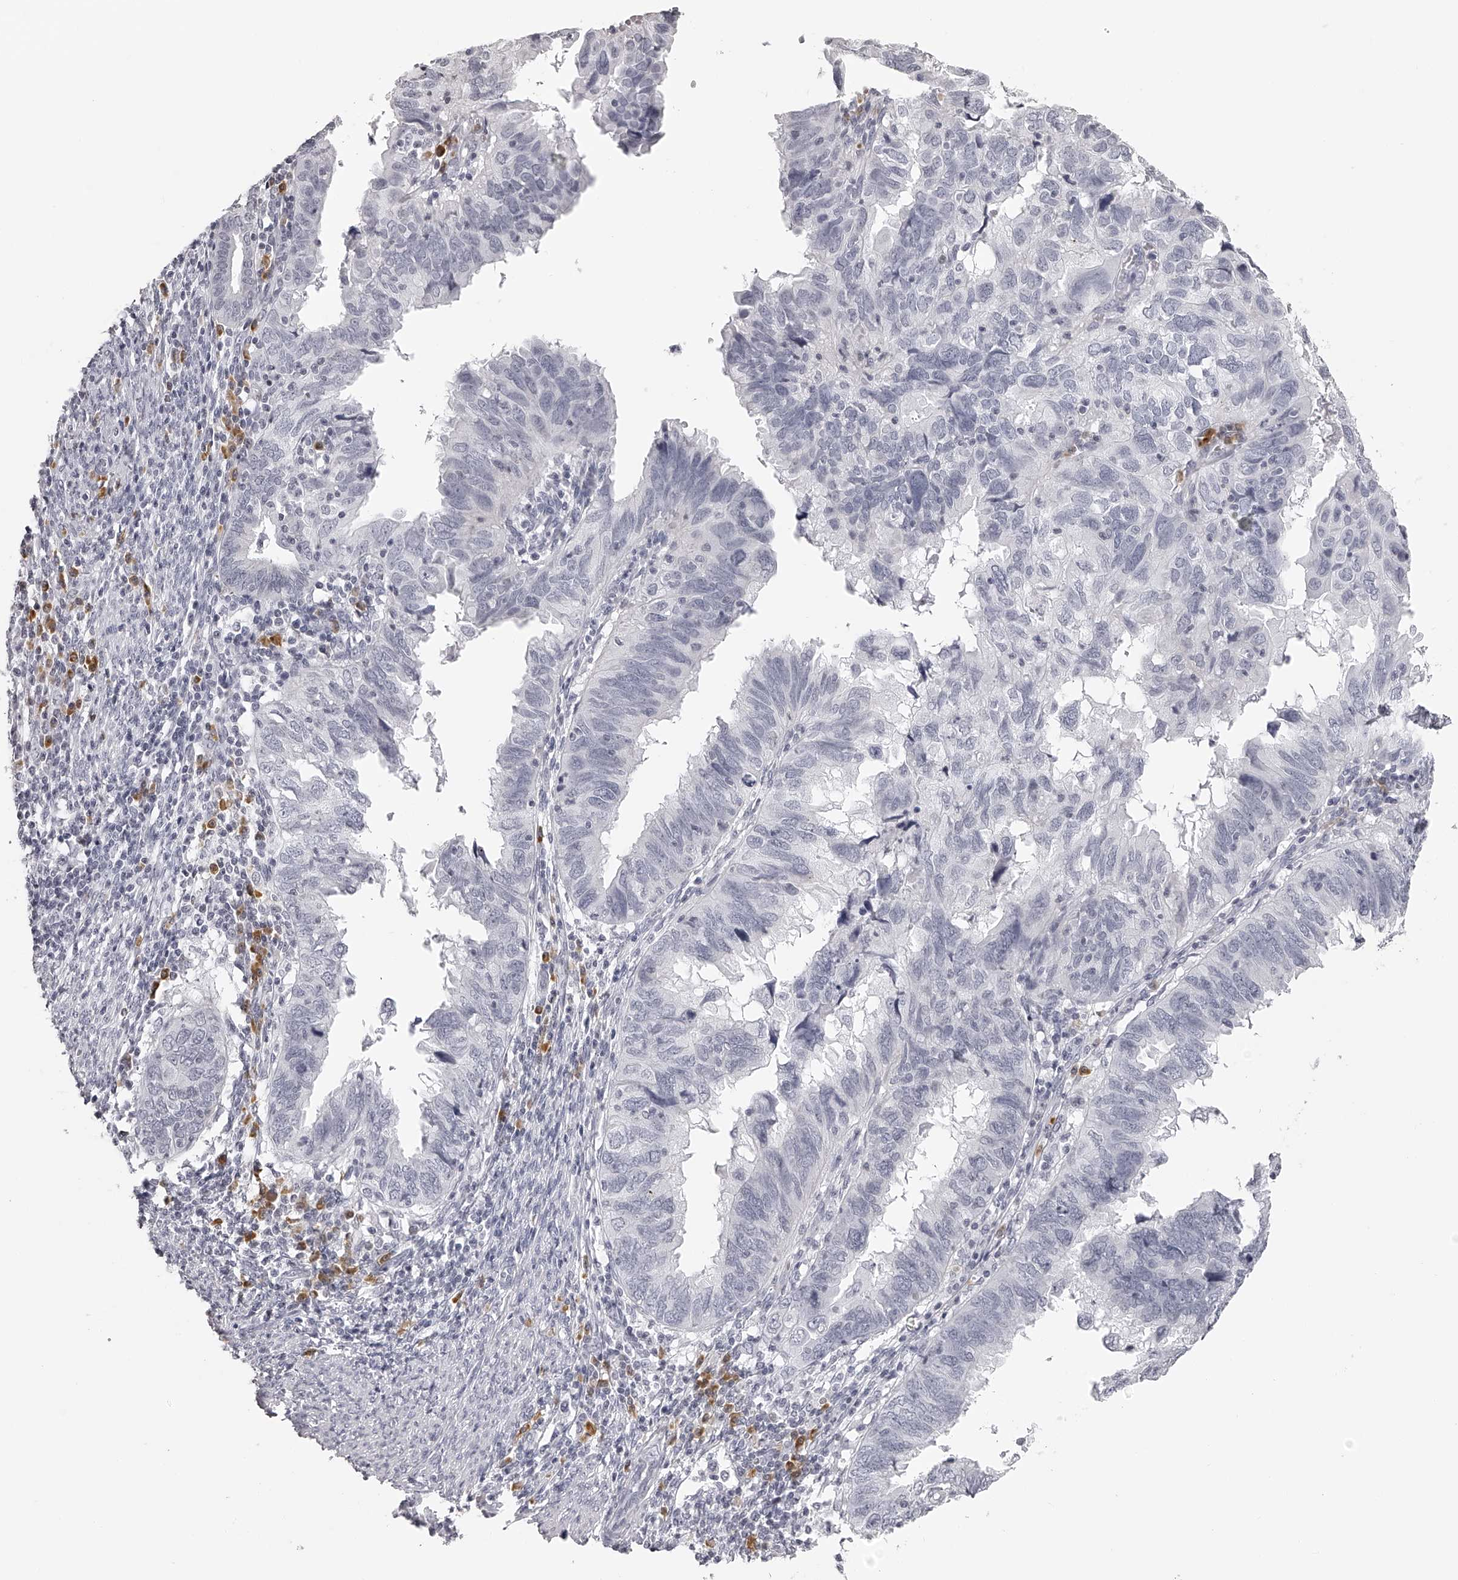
{"staining": {"intensity": "negative", "quantity": "none", "location": "none"}, "tissue": "endometrial cancer", "cell_type": "Tumor cells", "image_type": "cancer", "snomed": [{"axis": "morphology", "description": "Adenocarcinoma, NOS"}, {"axis": "topography", "description": "Uterus"}], "caption": "Endometrial cancer (adenocarcinoma) was stained to show a protein in brown. There is no significant staining in tumor cells. The staining was performed using DAB (3,3'-diaminobenzidine) to visualize the protein expression in brown, while the nuclei were stained in blue with hematoxylin (Magnification: 20x).", "gene": "SEC11C", "patient": {"sex": "female", "age": 77}}